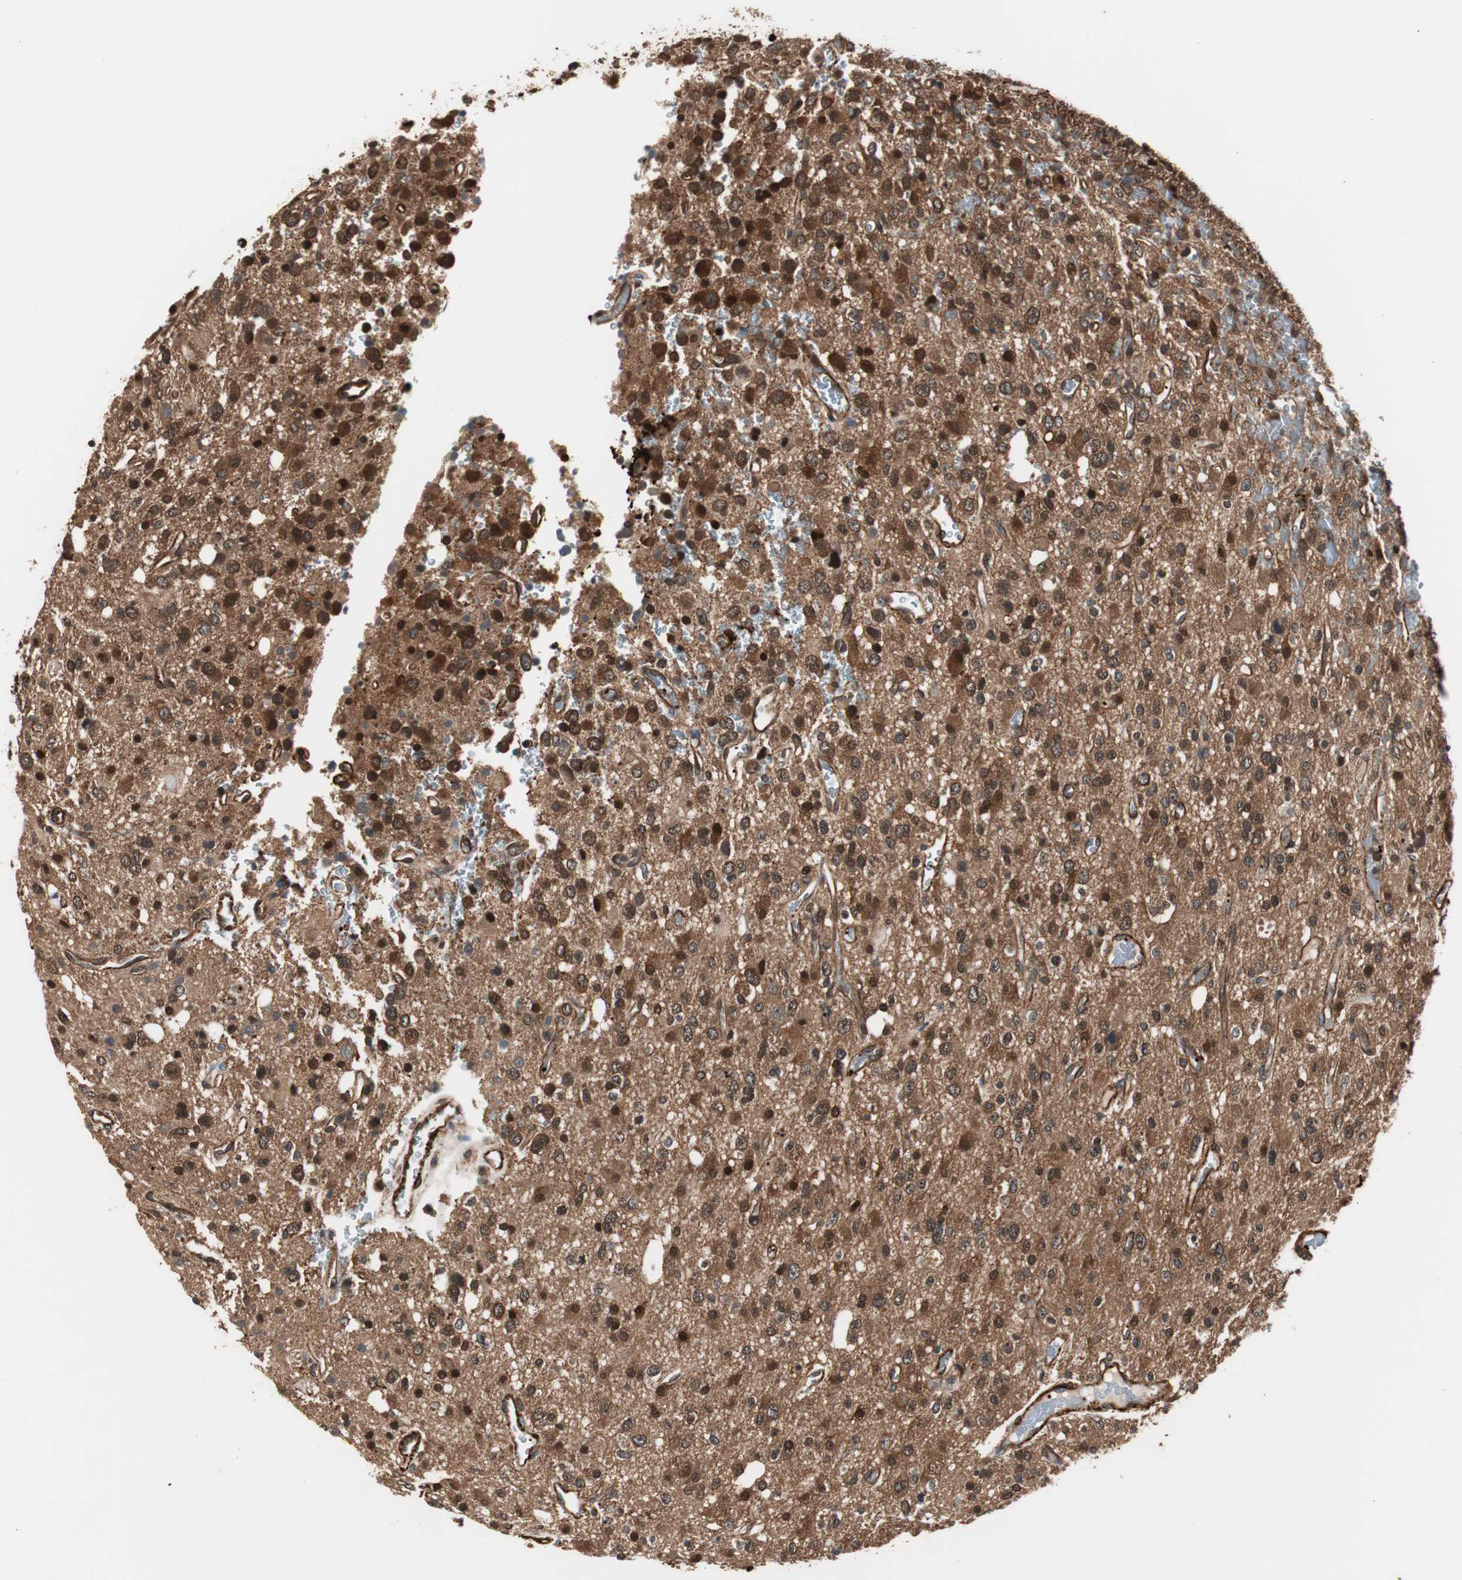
{"staining": {"intensity": "strong", "quantity": ">75%", "location": "cytoplasmic/membranous,nuclear"}, "tissue": "glioma", "cell_type": "Tumor cells", "image_type": "cancer", "snomed": [{"axis": "morphology", "description": "Glioma, malignant, High grade"}, {"axis": "topography", "description": "Brain"}], "caption": "Protein expression by IHC shows strong cytoplasmic/membranous and nuclear positivity in approximately >75% of tumor cells in glioma.", "gene": "PTPN11", "patient": {"sex": "male", "age": 47}}